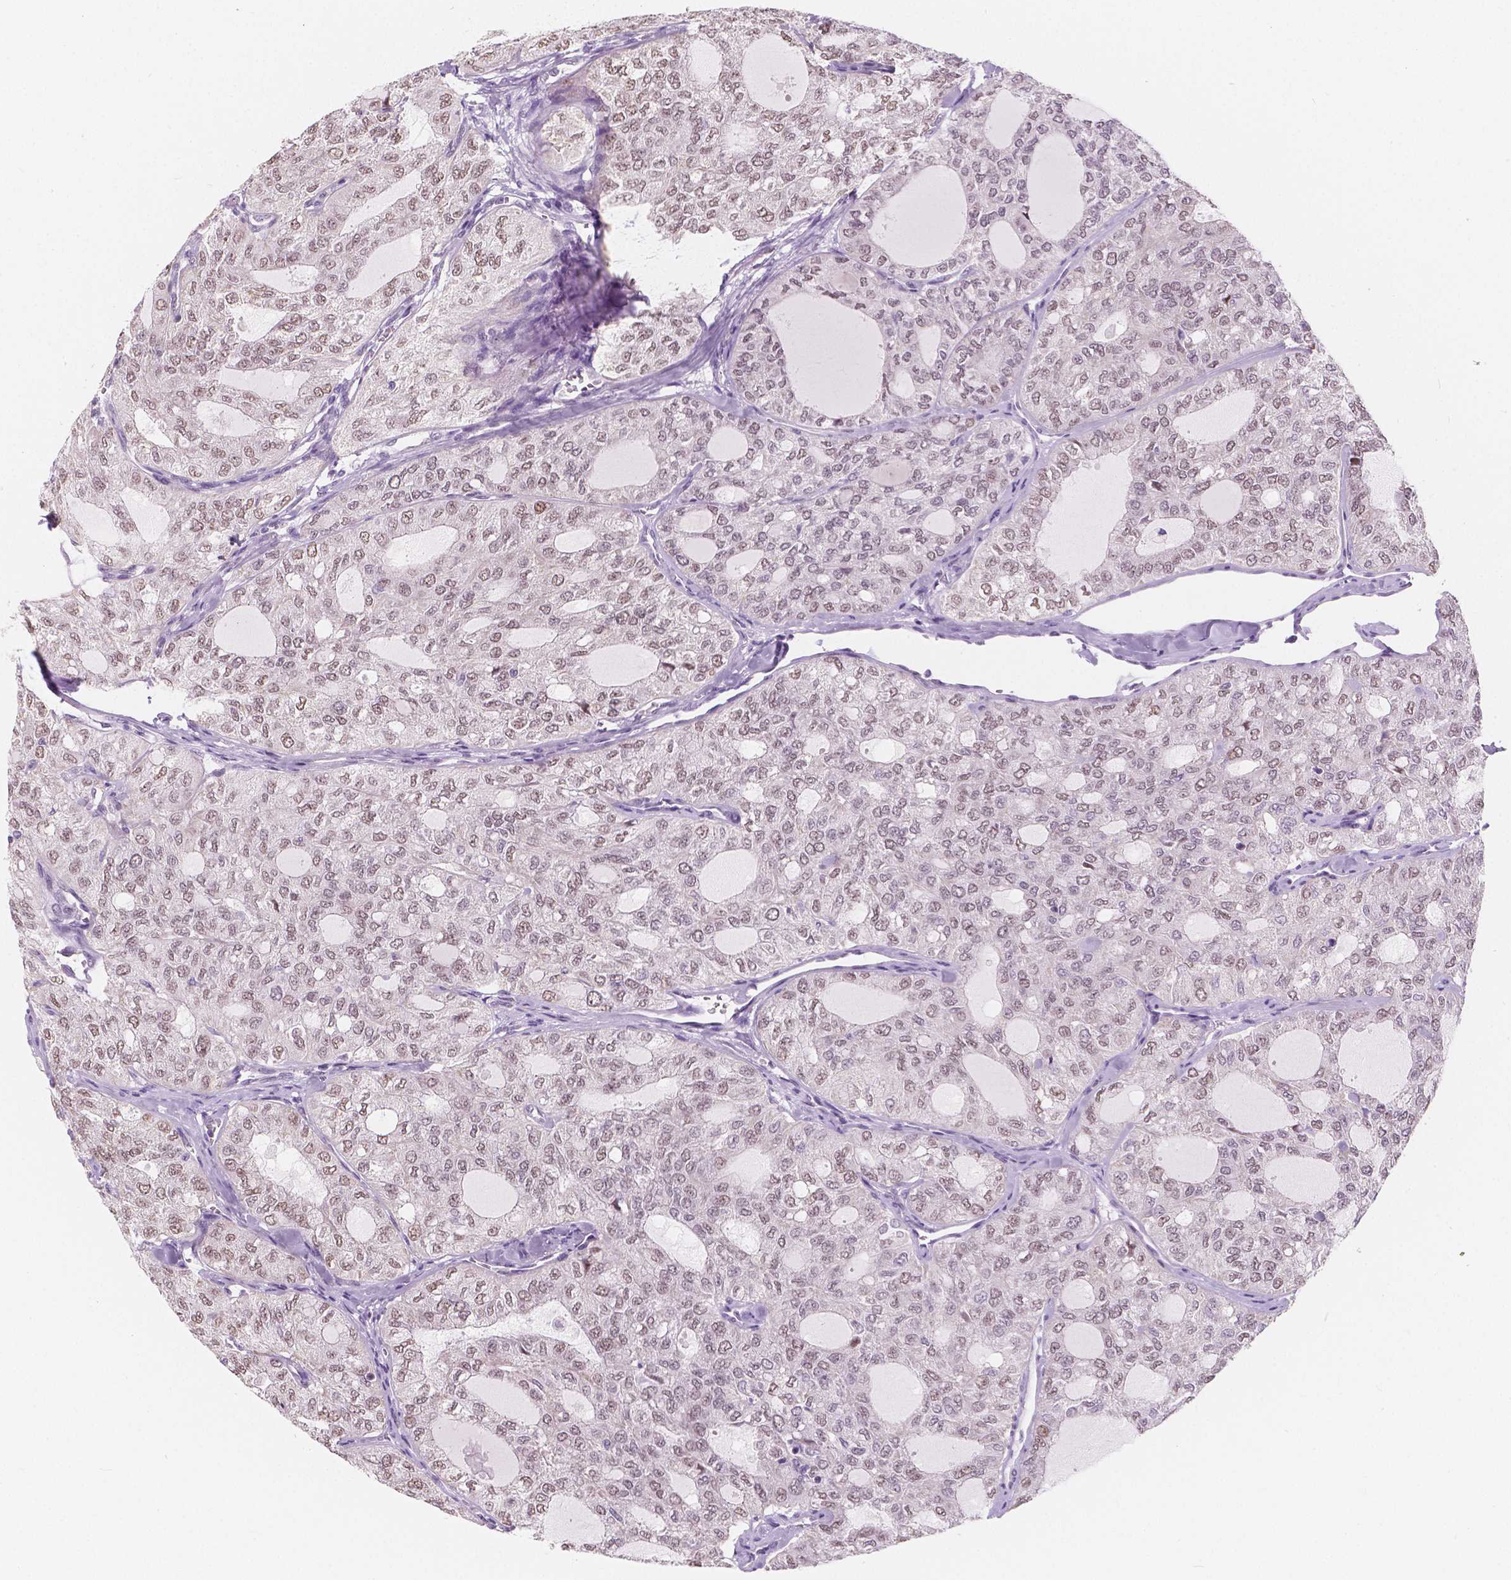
{"staining": {"intensity": "weak", "quantity": "25%-75%", "location": "nuclear"}, "tissue": "thyroid cancer", "cell_type": "Tumor cells", "image_type": "cancer", "snomed": [{"axis": "morphology", "description": "Follicular adenoma carcinoma, NOS"}, {"axis": "topography", "description": "Thyroid gland"}], "caption": "IHC of thyroid follicular adenoma carcinoma exhibits low levels of weak nuclear staining in approximately 25%-75% of tumor cells.", "gene": "NOLC1", "patient": {"sex": "male", "age": 75}}